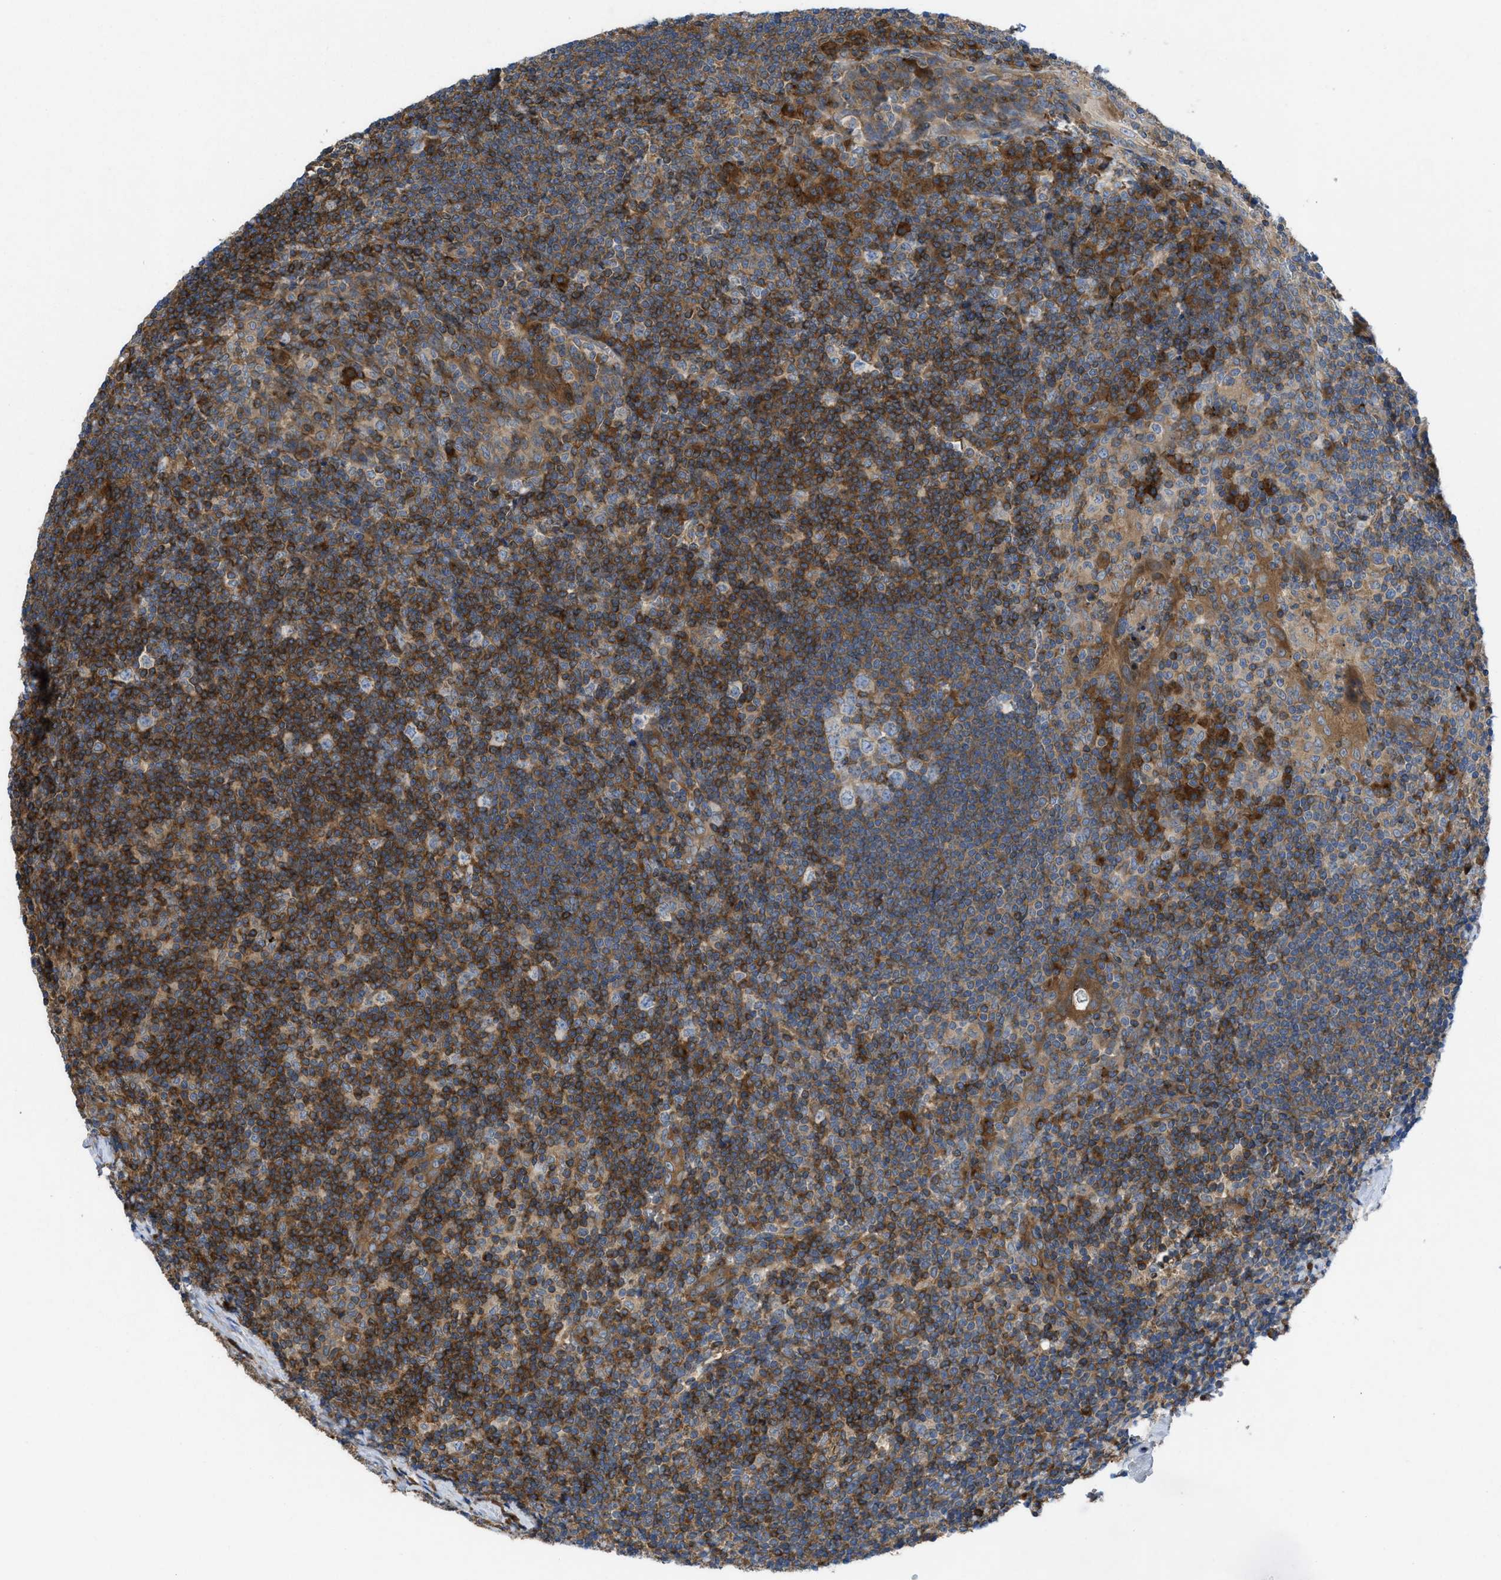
{"staining": {"intensity": "moderate", "quantity": ">75%", "location": "cytoplasmic/membranous"}, "tissue": "tonsil", "cell_type": "Germinal center cells", "image_type": "normal", "snomed": [{"axis": "morphology", "description": "Normal tissue, NOS"}, {"axis": "topography", "description": "Tonsil"}], "caption": "Tonsil stained with a brown dye displays moderate cytoplasmic/membranous positive positivity in about >75% of germinal center cells.", "gene": "CHKB", "patient": {"sex": "male", "age": 37}}